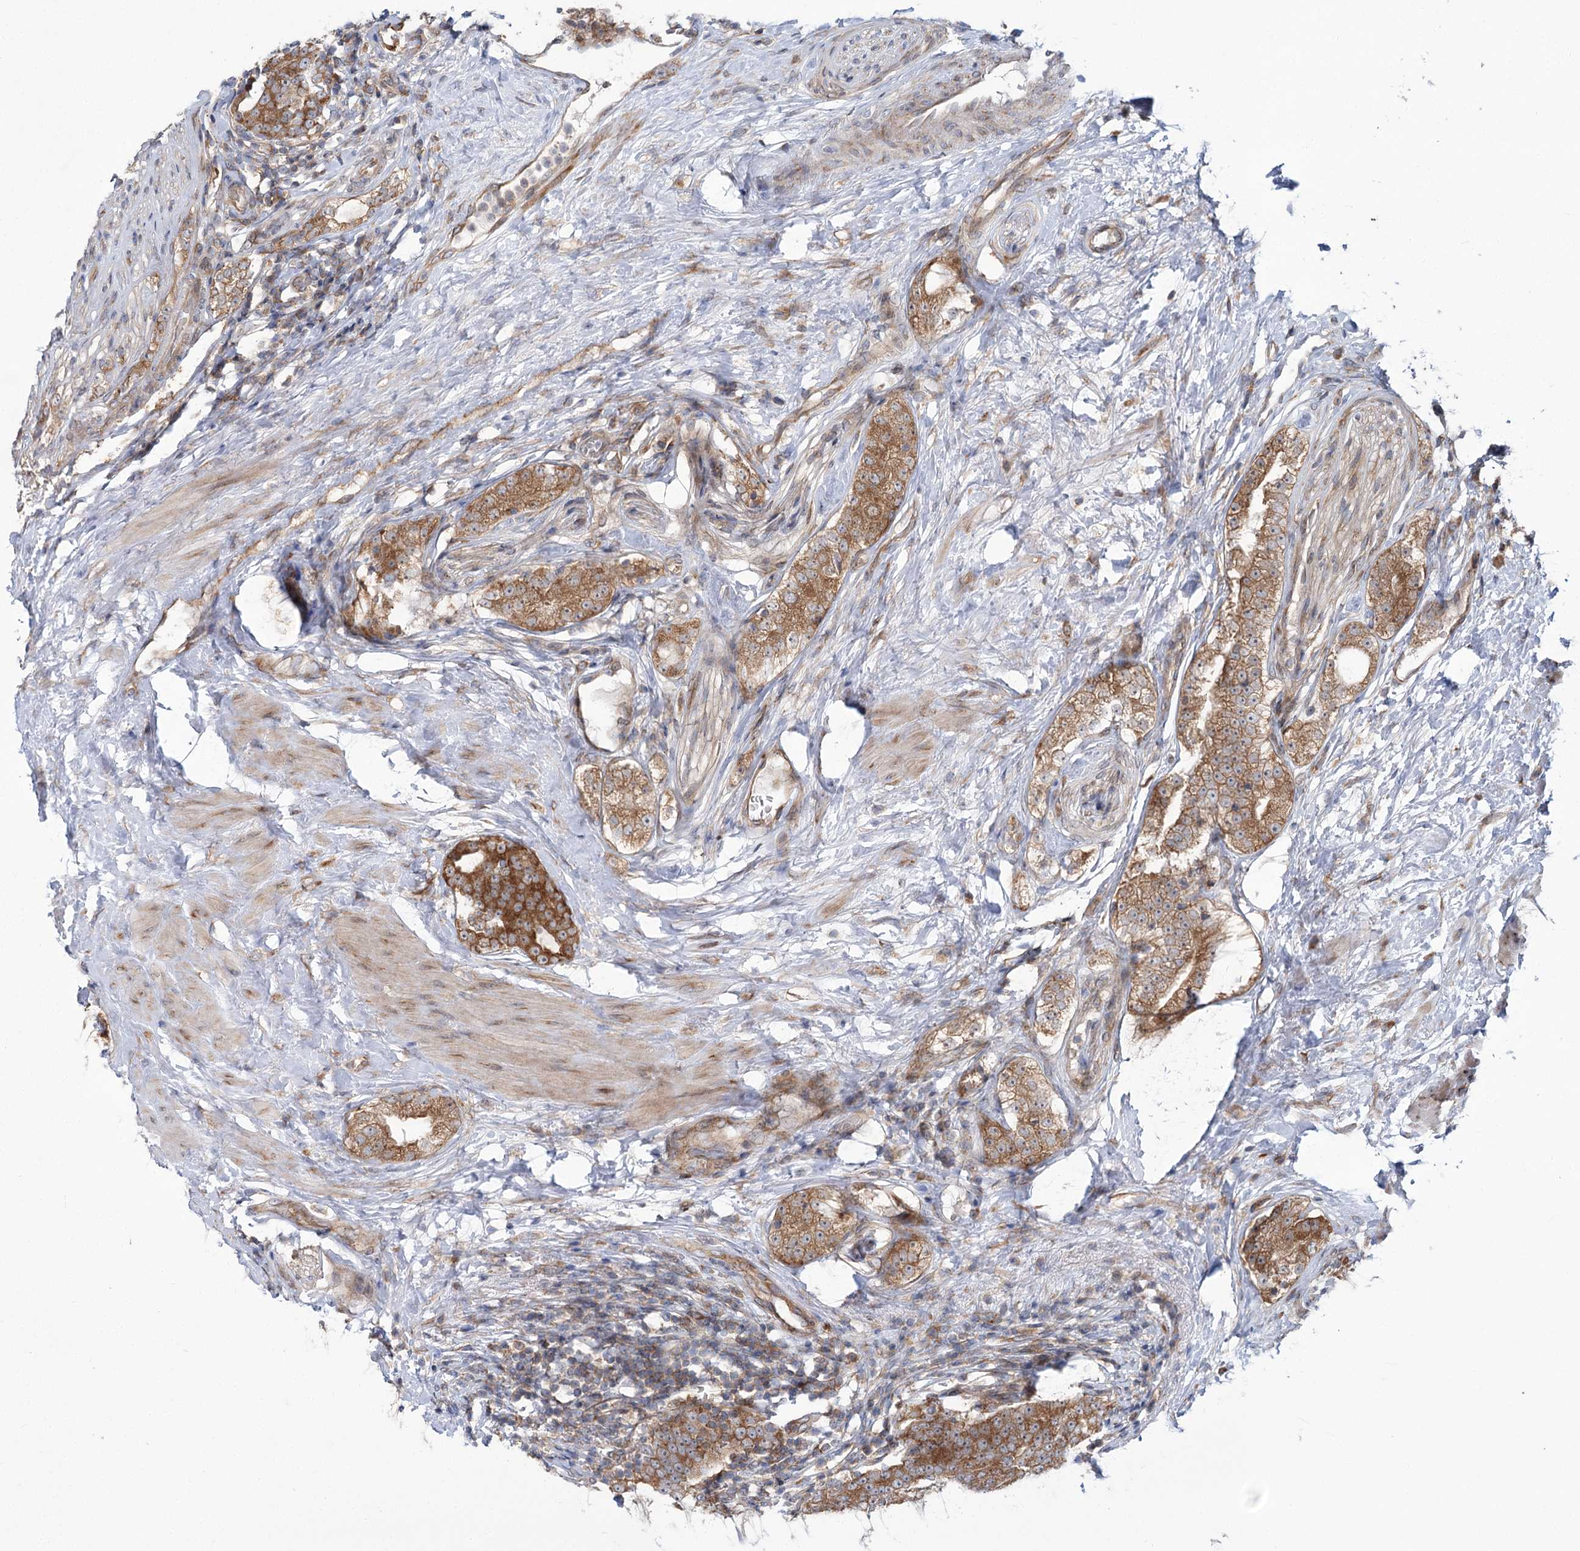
{"staining": {"intensity": "moderate", "quantity": ">75%", "location": "cytoplasmic/membranous"}, "tissue": "prostate cancer", "cell_type": "Tumor cells", "image_type": "cancer", "snomed": [{"axis": "morphology", "description": "Adenocarcinoma, High grade"}, {"axis": "topography", "description": "Prostate"}], "caption": "DAB immunohistochemical staining of human prostate cancer reveals moderate cytoplasmic/membranous protein positivity in about >75% of tumor cells.", "gene": "VWA2", "patient": {"sex": "male", "age": 56}}